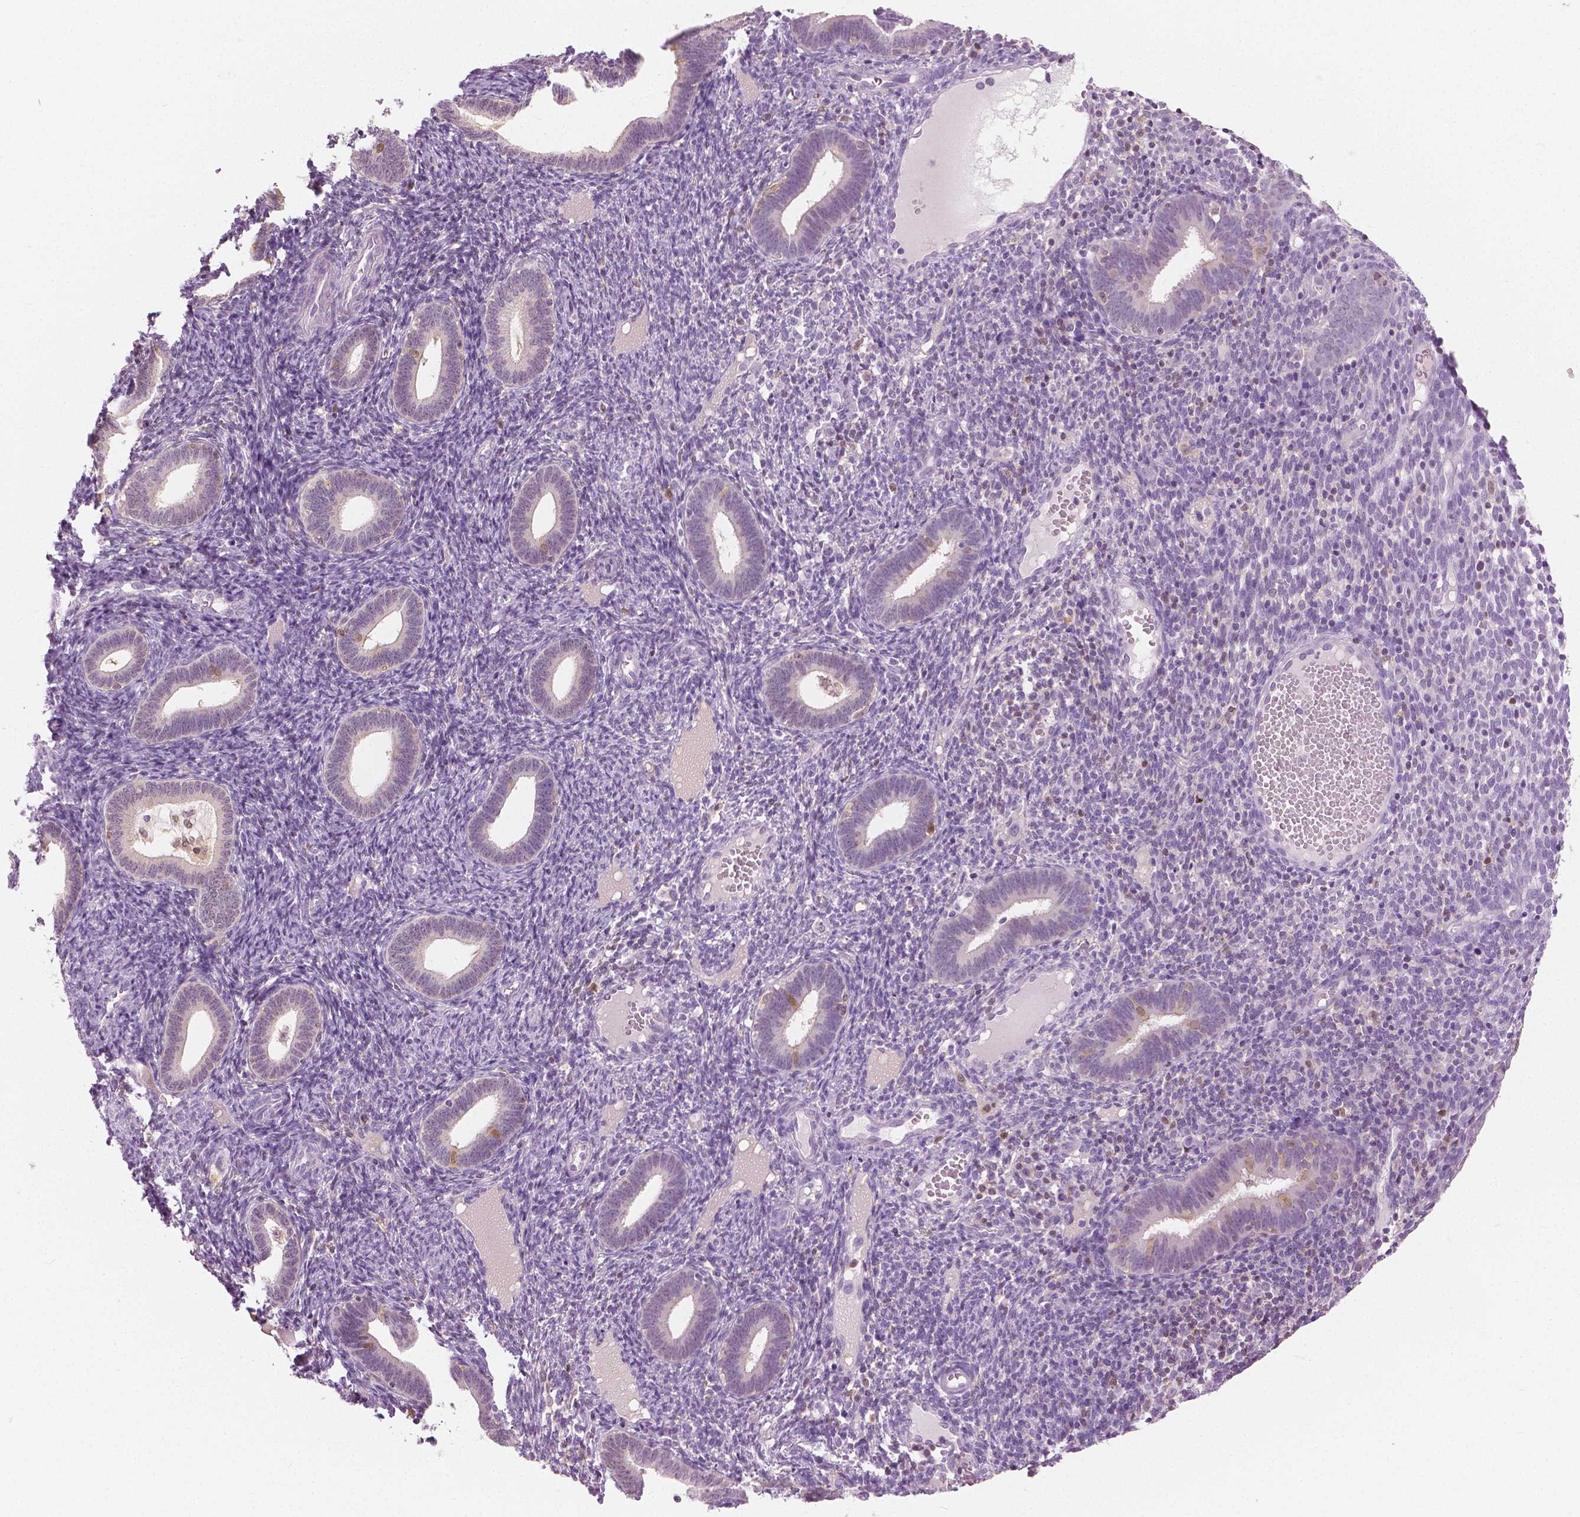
{"staining": {"intensity": "negative", "quantity": "none", "location": "none"}, "tissue": "endometrium", "cell_type": "Cells in endometrial stroma", "image_type": "normal", "snomed": [{"axis": "morphology", "description": "Normal tissue, NOS"}, {"axis": "topography", "description": "Endometrium"}], "caption": "Endometrium stained for a protein using IHC reveals no positivity cells in endometrial stroma.", "gene": "GALM", "patient": {"sex": "female", "age": 41}}